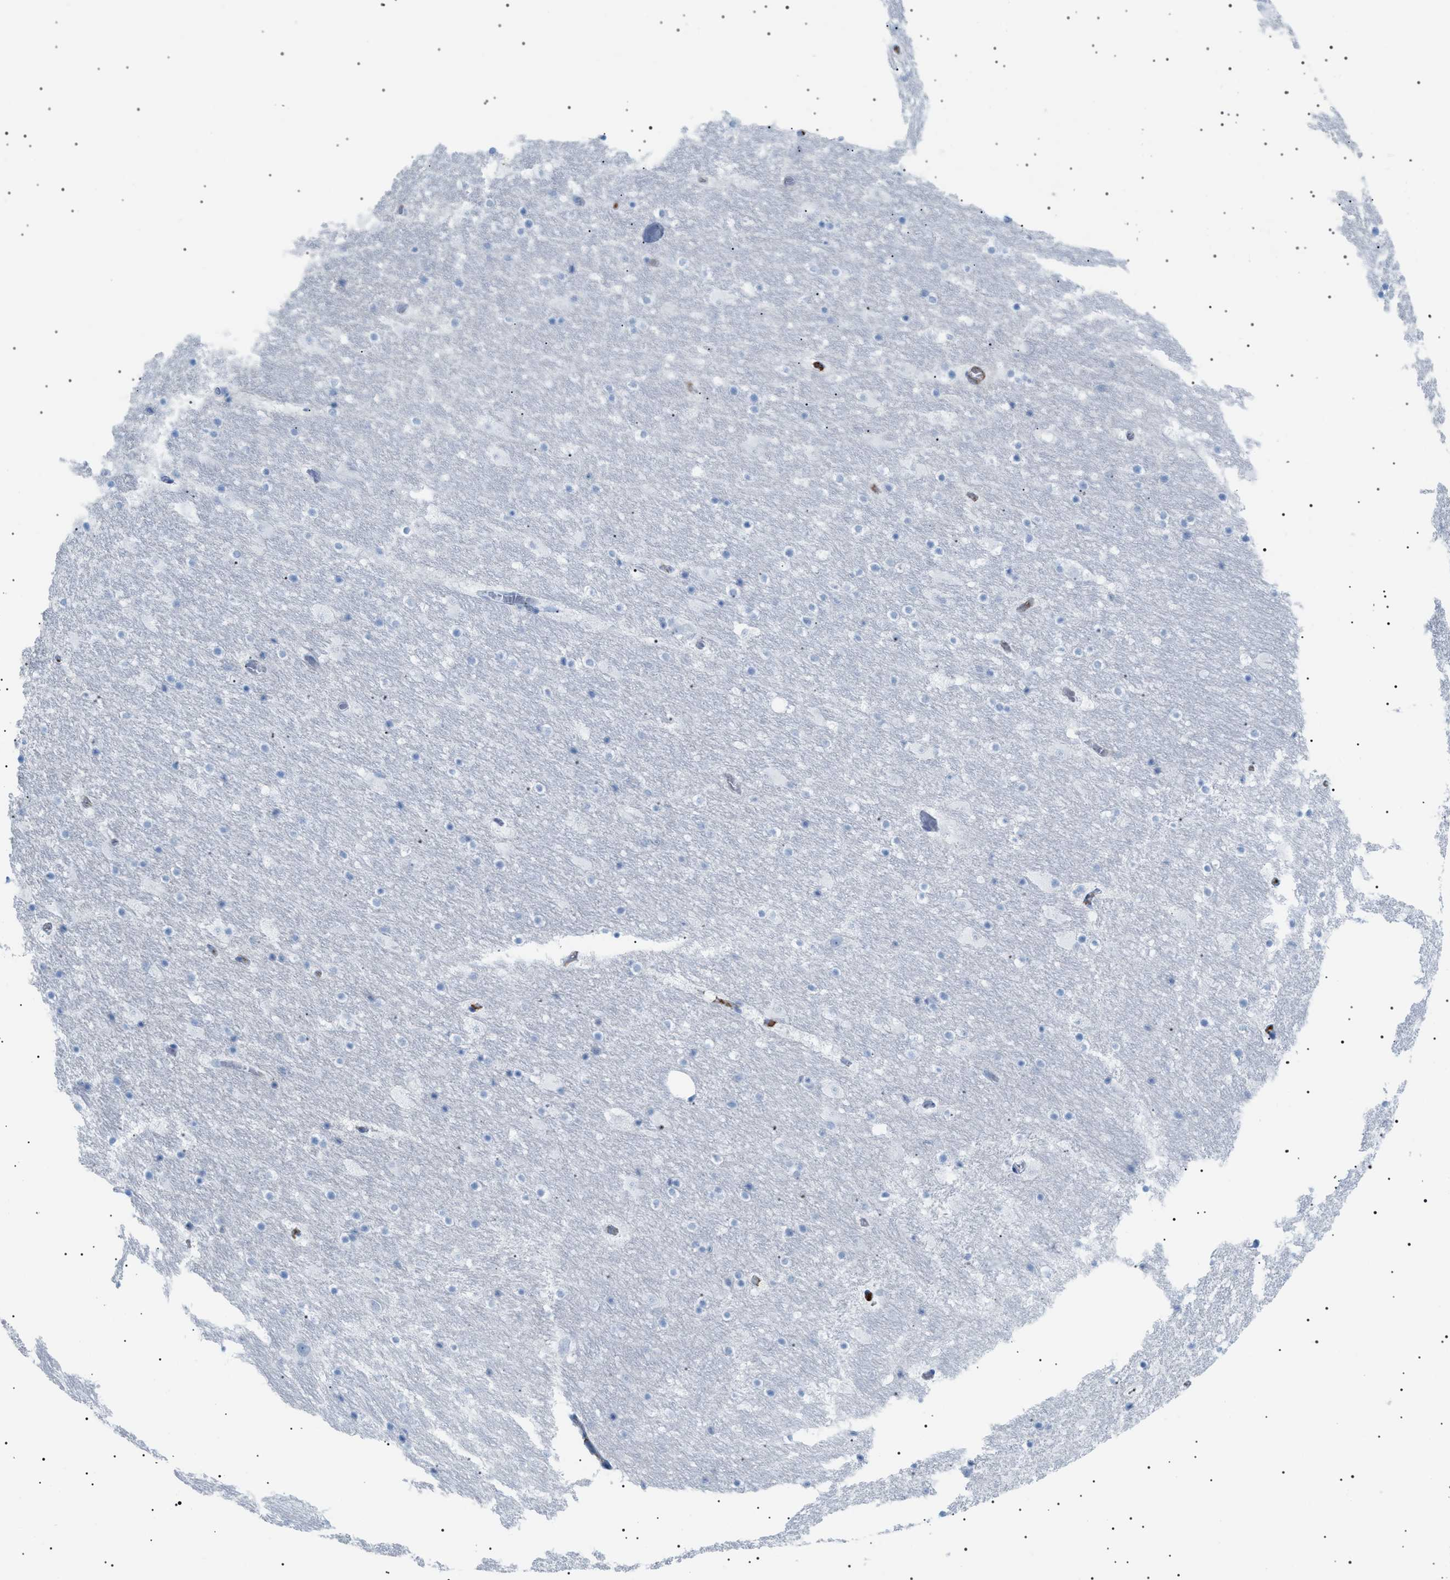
{"staining": {"intensity": "negative", "quantity": "none", "location": "none"}, "tissue": "hippocampus", "cell_type": "Glial cells", "image_type": "normal", "snomed": [{"axis": "morphology", "description": "Normal tissue, NOS"}, {"axis": "topography", "description": "Hippocampus"}], "caption": "Glial cells are negative for brown protein staining in benign hippocampus.", "gene": "LPA", "patient": {"sex": "male", "age": 45}}